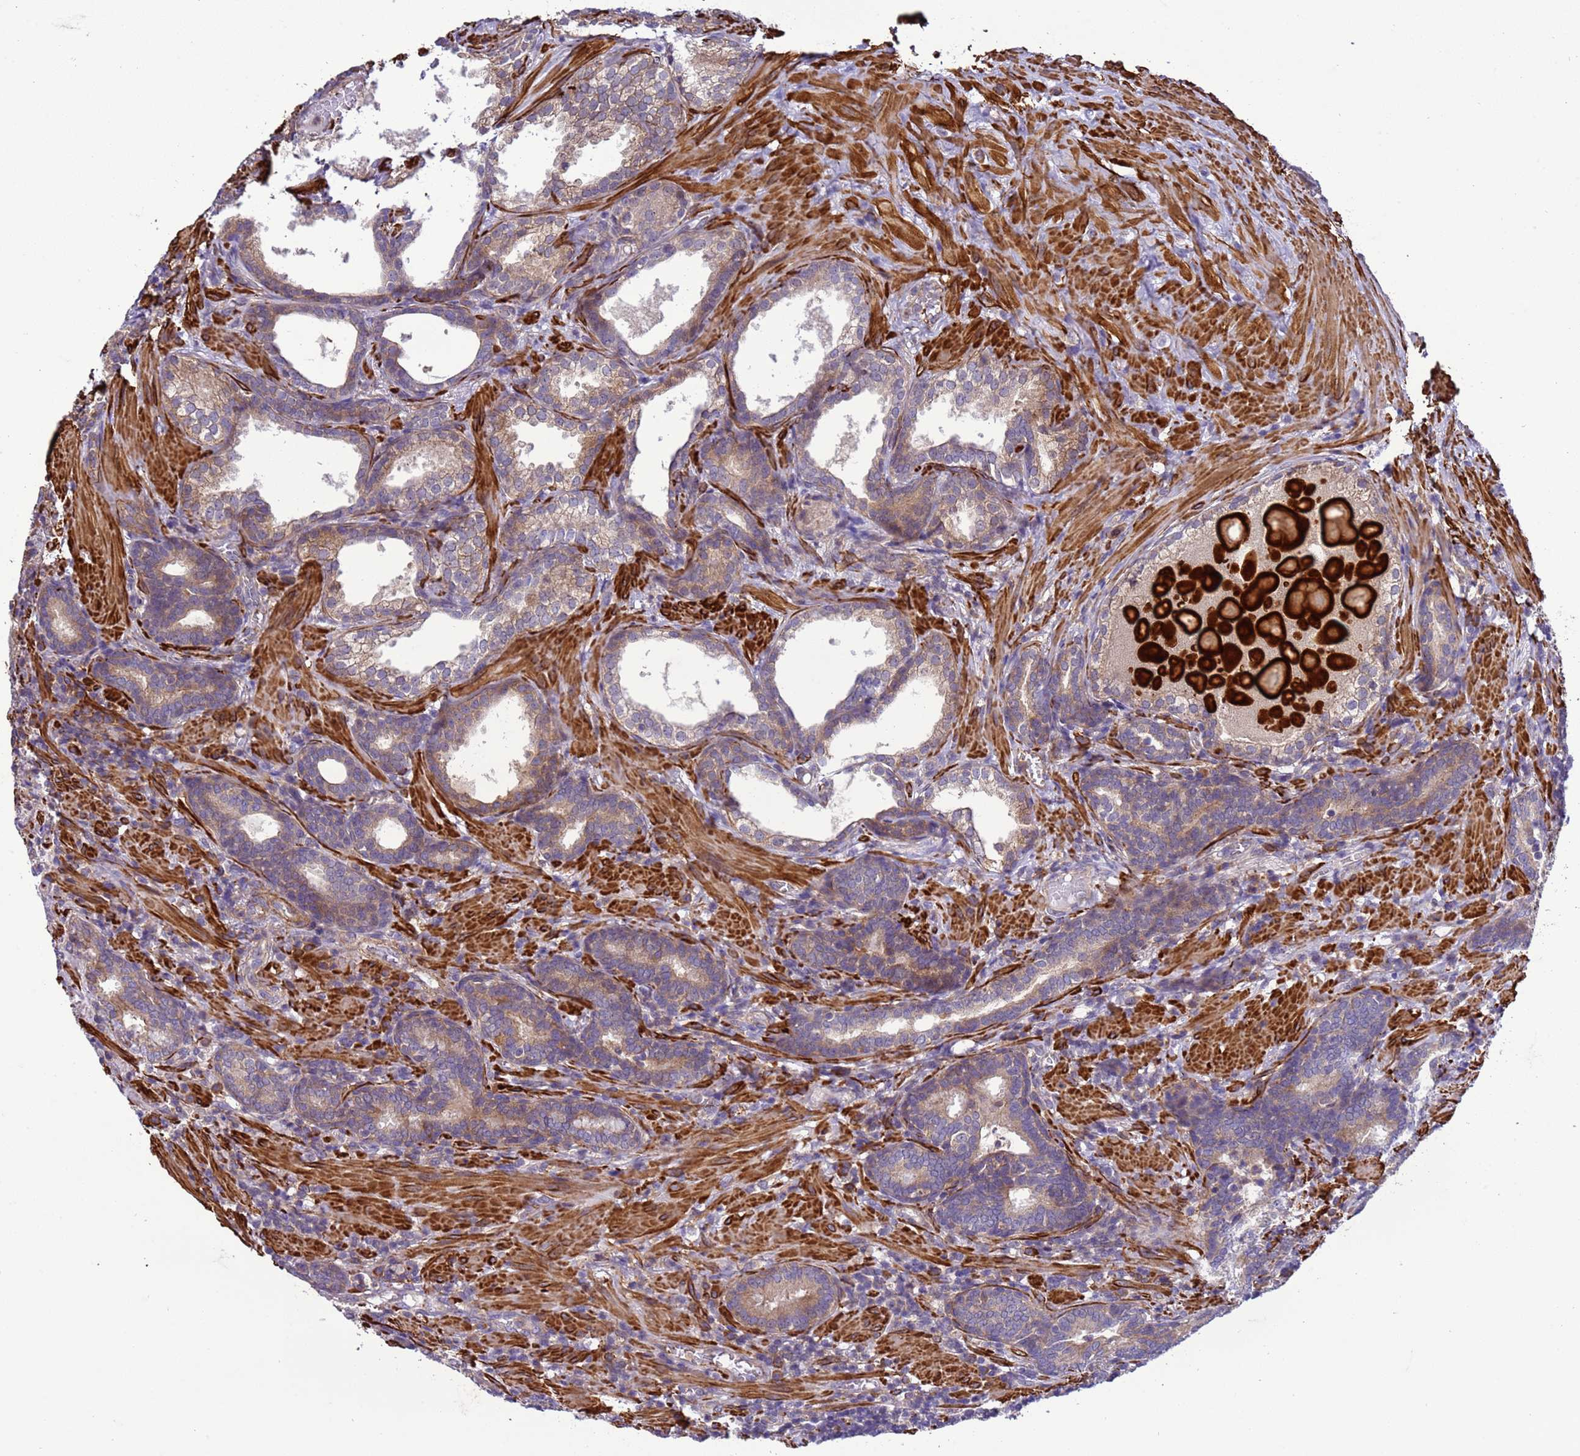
{"staining": {"intensity": "moderate", "quantity": ">75%", "location": "cytoplasmic/membranous"}, "tissue": "prostate cancer", "cell_type": "Tumor cells", "image_type": "cancer", "snomed": [{"axis": "morphology", "description": "Adenocarcinoma, High grade"}, {"axis": "topography", "description": "Prostate"}], "caption": "Immunohistochemical staining of prostate cancer (adenocarcinoma (high-grade)) displays medium levels of moderate cytoplasmic/membranous expression in approximately >75% of tumor cells.", "gene": "GEN1", "patient": {"sex": "male", "age": 69}}